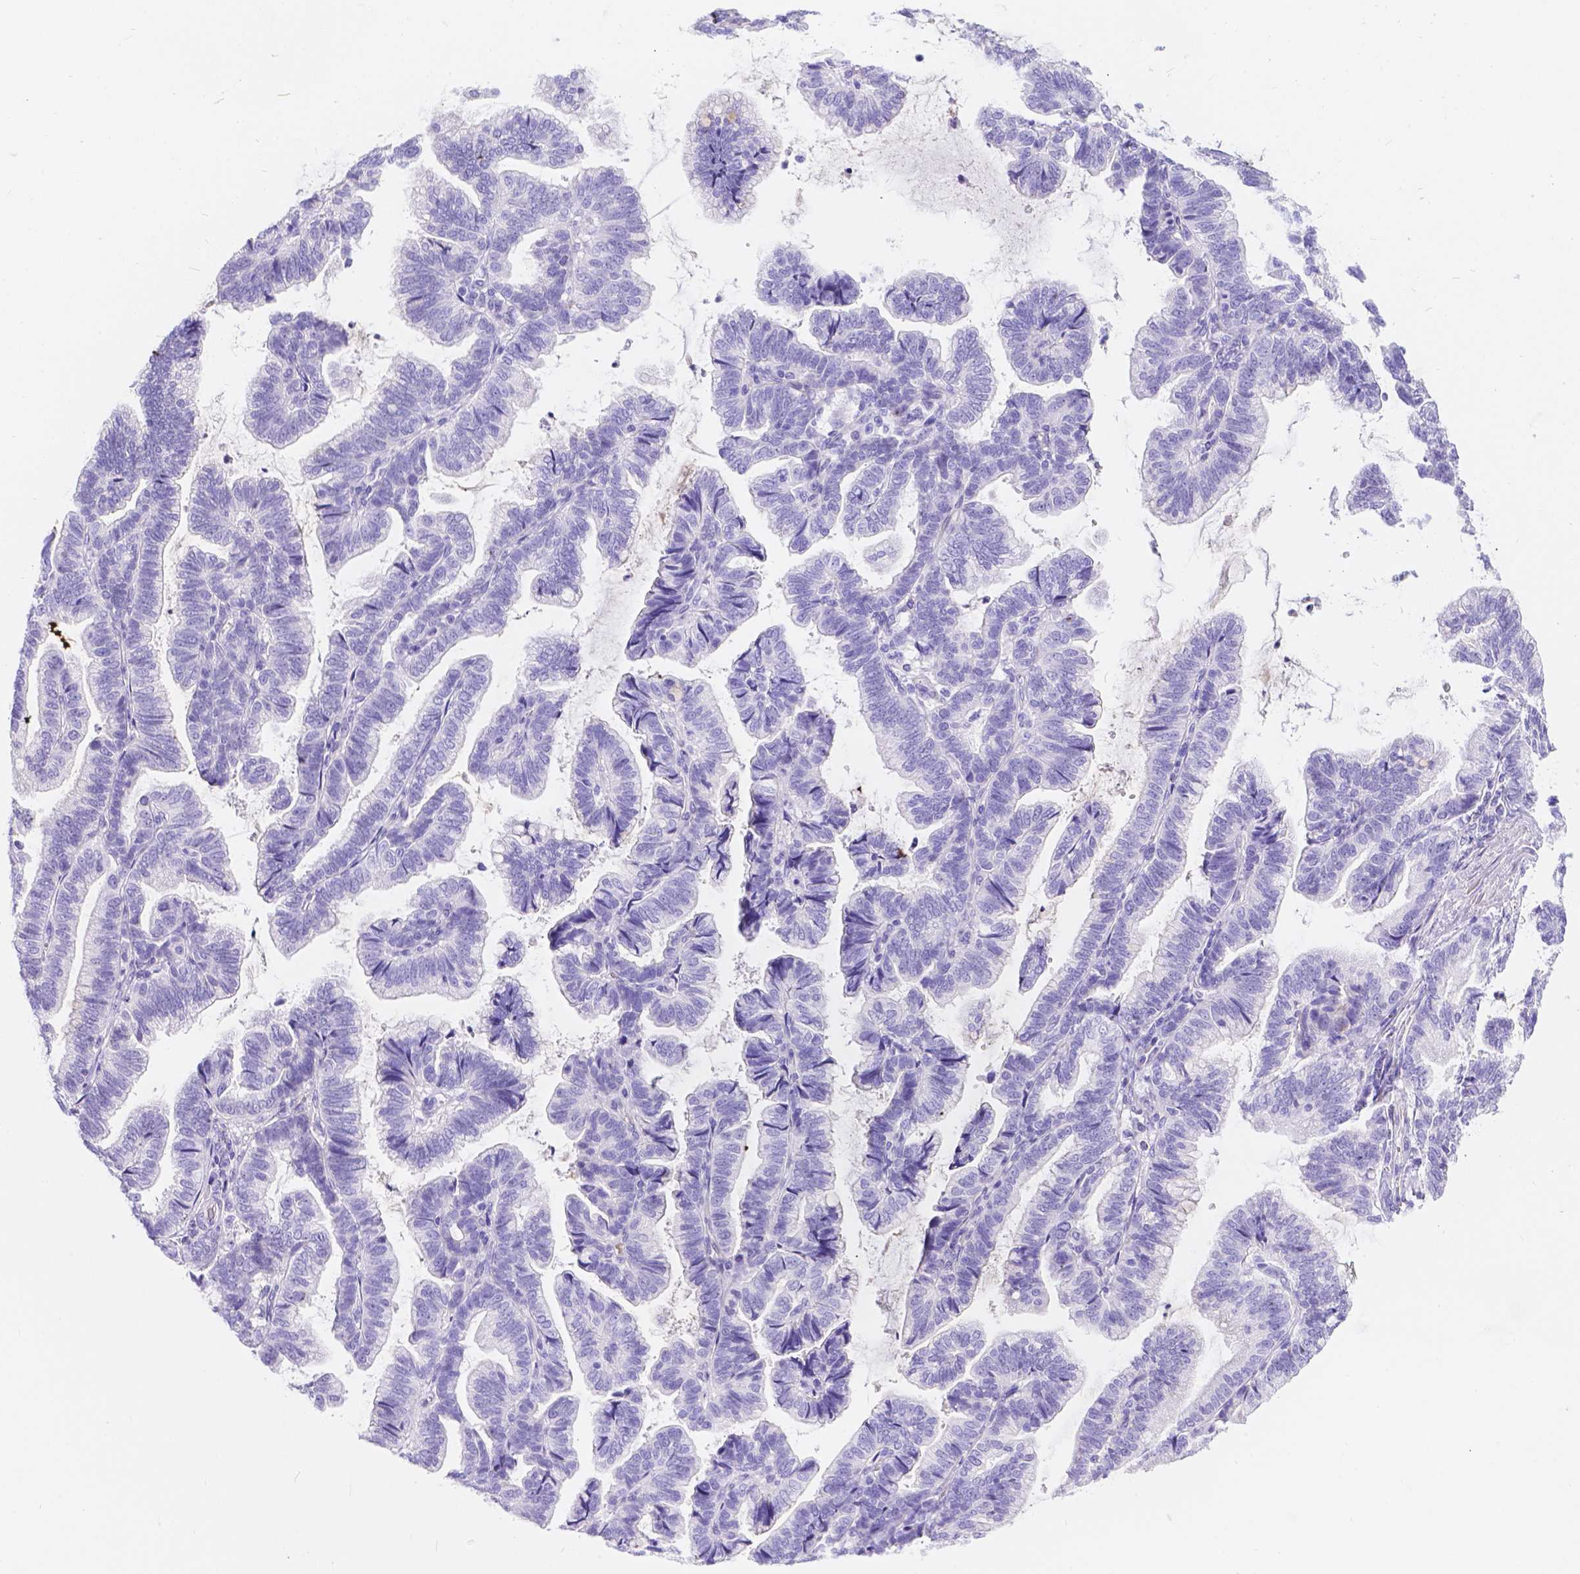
{"staining": {"intensity": "negative", "quantity": "none", "location": "none"}, "tissue": "stomach cancer", "cell_type": "Tumor cells", "image_type": "cancer", "snomed": [{"axis": "morphology", "description": "Adenocarcinoma, NOS"}, {"axis": "topography", "description": "Stomach"}], "caption": "This is an IHC photomicrograph of human stomach cancer (adenocarcinoma). There is no expression in tumor cells.", "gene": "KLHL10", "patient": {"sex": "male", "age": 83}}